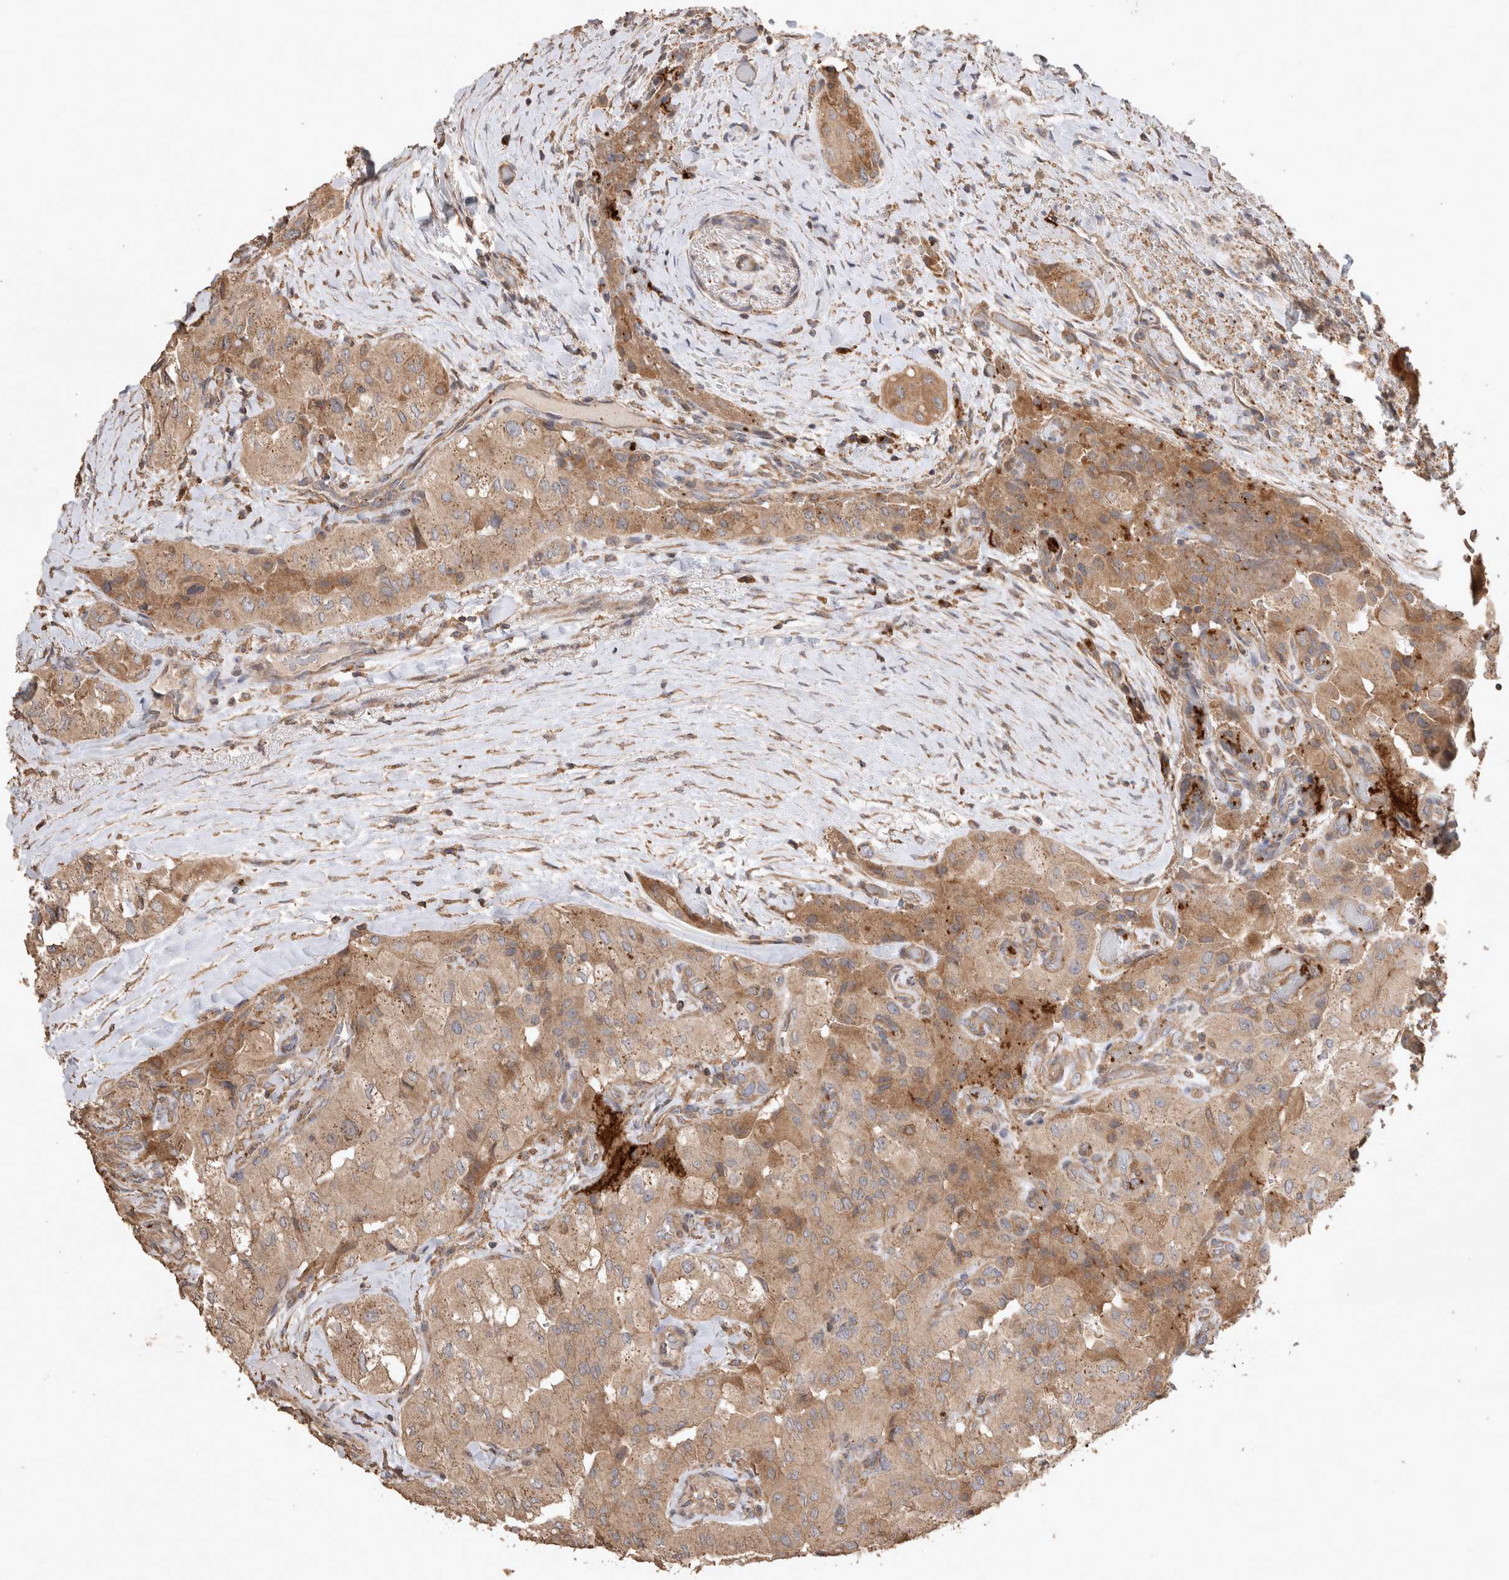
{"staining": {"intensity": "moderate", "quantity": "25%-75%", "location": "cytoplasmic/membranous"}, "tissue": "thyroid cancer", "cell_type": "Tumor cells", "image_type": "cancer", "snomed": [{"axis": "morphology", "description": "Papillary adenocarcinoma, NOS"}, {"axis": "topography", "description": "Thyroid gland"}], "caption": "The immunohistochemical stain shows moderate cytoplasmic/membranous staining in tumor cells of thyroid cancer tissue.", "gene": "SNX31", "patient": {"sex": "female", "age": 59}}